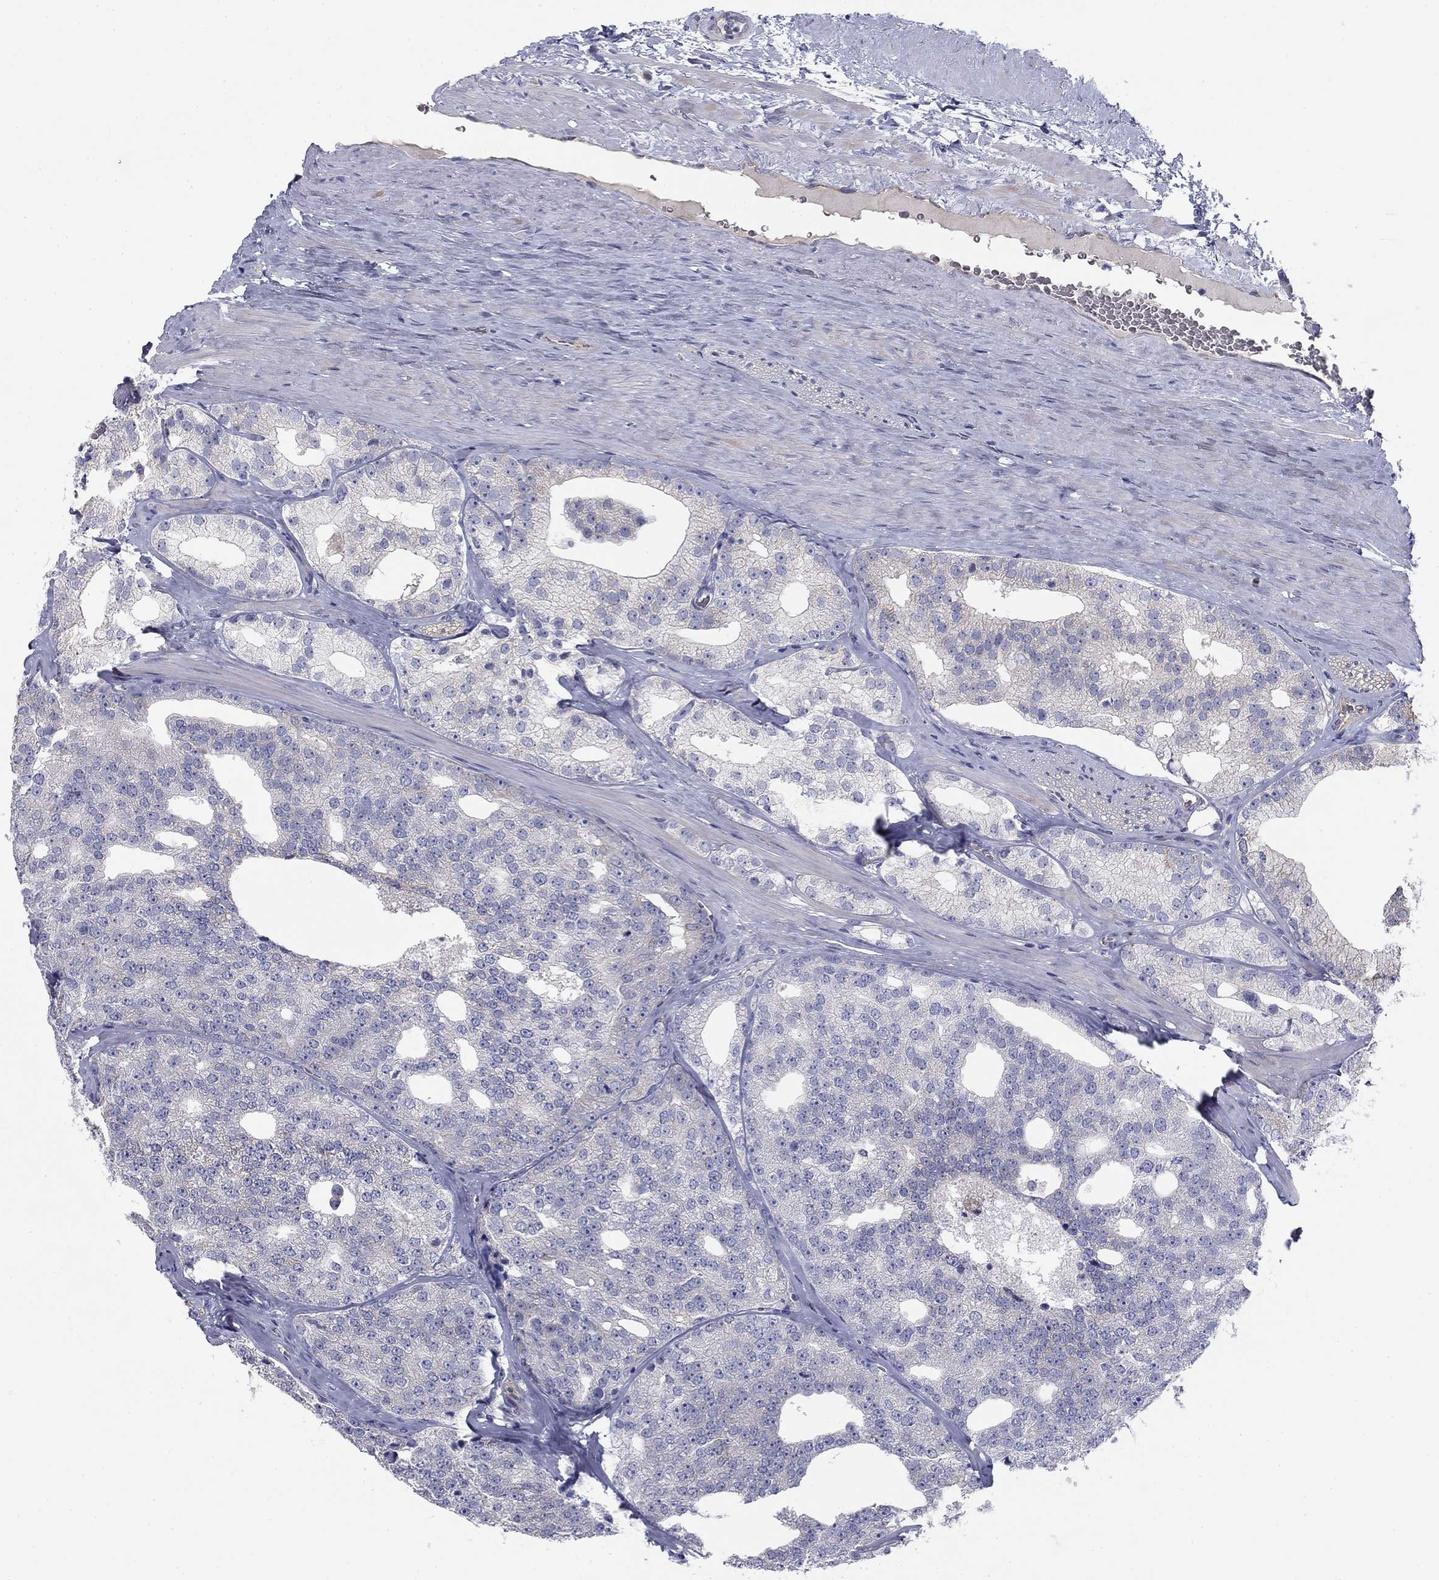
{"staining": {"intensity": "weak", "quantity": "<25%", "location": "cytoplasmic/membranous"}, "tissue": "prostate cancer", "cell_type": "Tumor cells", "image_type": "cancer", "snomed": [{"axis": "morphology", "description": "Adenocarcinoma, NOS"}, {"axis": "topography", "description": "Prostate and seminal vesicle, NOS"}], "caption": "A micrograph of human prostate cancer (adenocarcinoma) is negative for staining in tumor cells.", "gene": "SEPTIN3", "patient": {"sex": "male", "age": 62}}